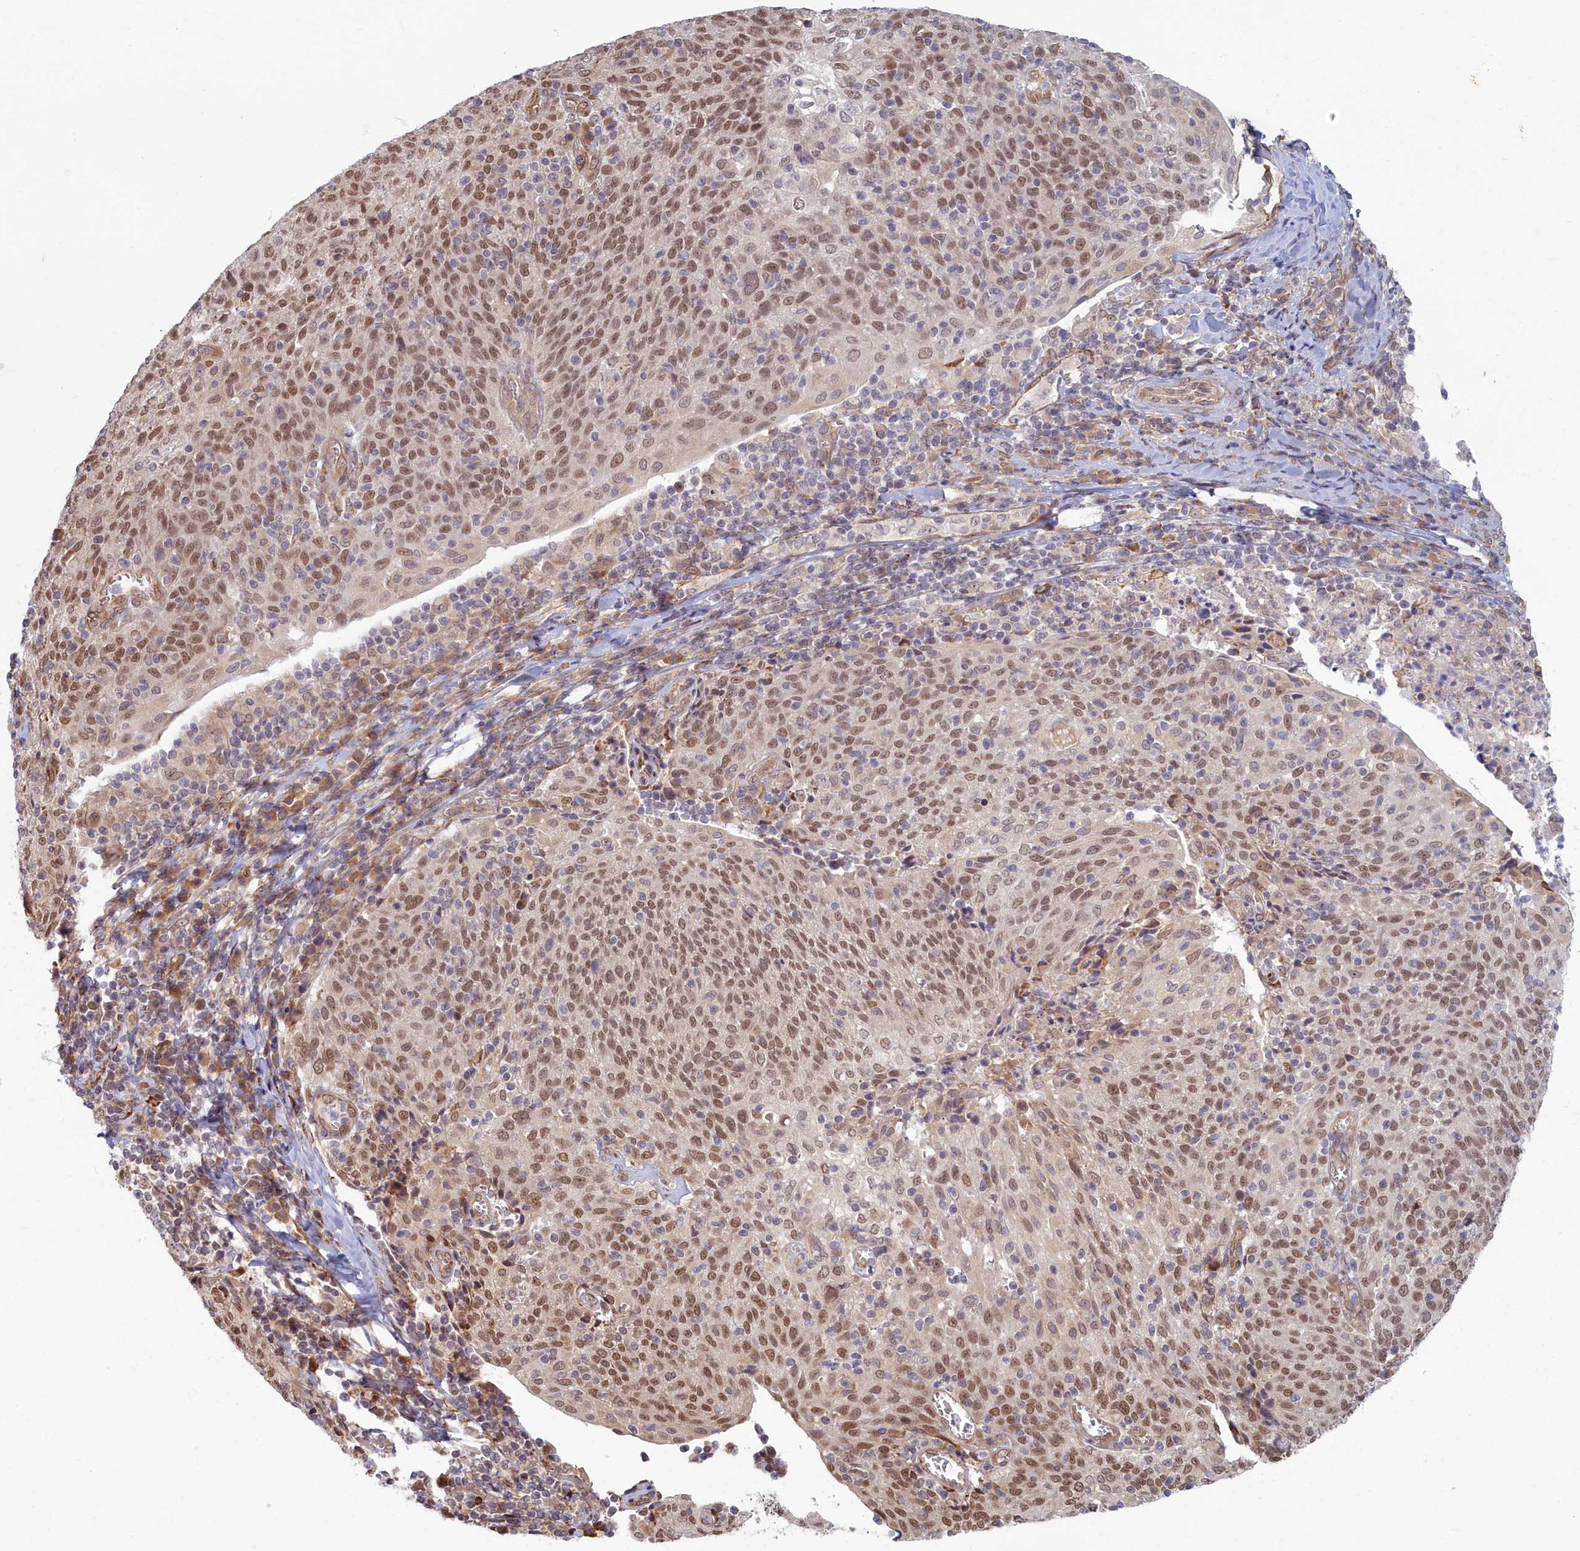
{"staining": {"intensity": "moderate", "quantity": ">75%", "location": "nuclear"}, "tissue": "cervical cancer", "cell_type": "Tumor cells", "image_type": "cancer", "snomed": [{"axis": "morphology", "description": "Squamous cell carcinoma, NOS"}, {"axis": "topography", "description": "Cervix"}], "caption": "Immunohistochemistry of human cervical cancer (squamous cell carcinoma) demonstrates medium levels of moderate nuclear positivity in approximately >75% of tumor cells.", "gene": "MAK16", "patient": {"sex": "female", "age": 52}}